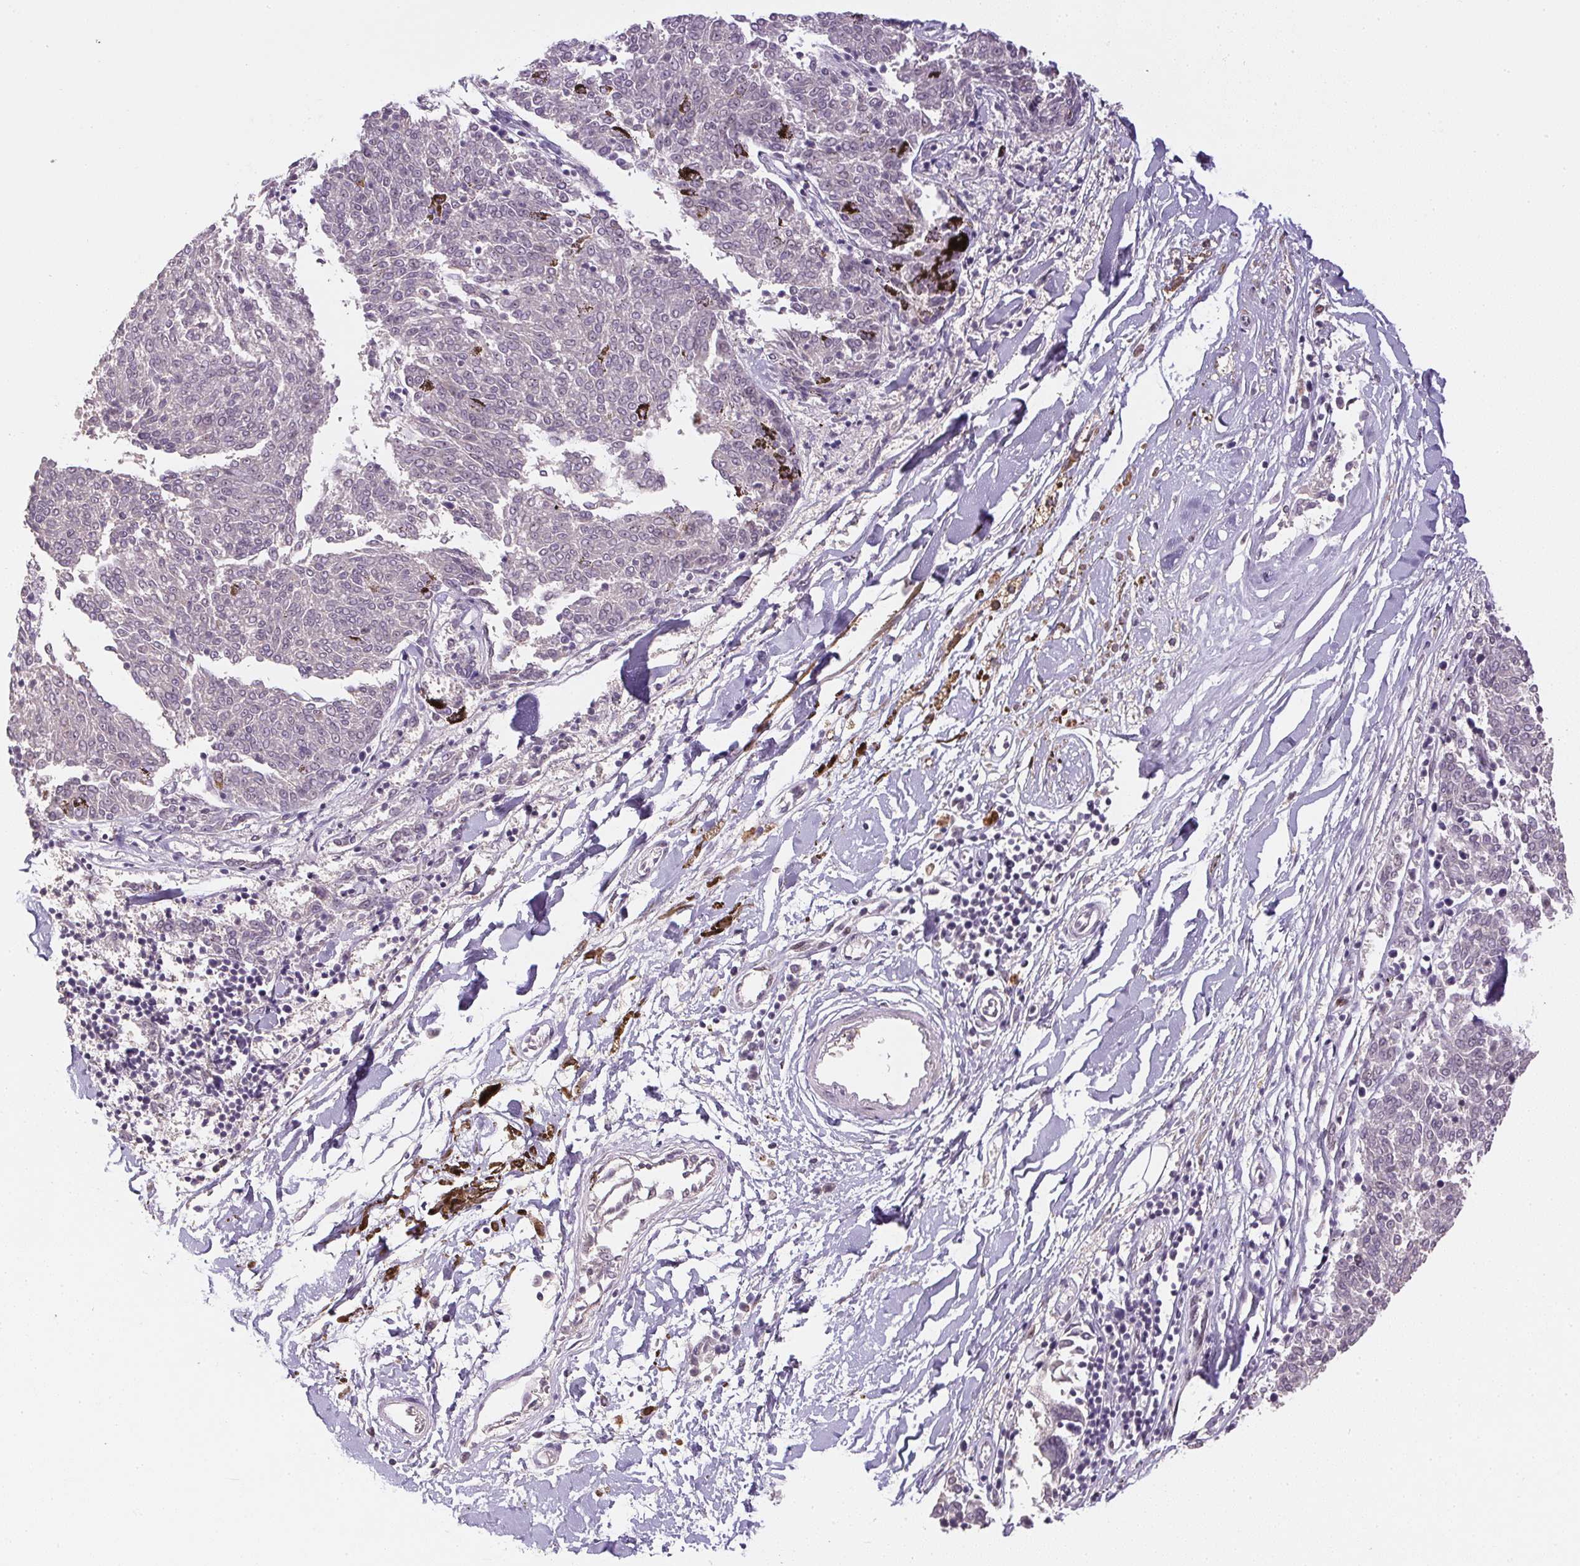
{"staining": {"intensity": "negative", "quantity": "none", "location": "none"}, "tissue": "melanoma", "cell_type": "Tumor cells", "image_type": "cancer", "snomed": [{"axis": "morphology", "description": "Malignant melanoma, NOS"}, {"axis": "topography", "description": "Skin"}], "caption": "There is no significant staining in tumor cells of melanoma. Brightfield microscopy of immunohistochemistry (IHC) stained with DAB (brown) and hematoxylin (blue), captured at high magnification.", "gene": "KDM4D", "patient": {"sex": "female", "age": 72}}